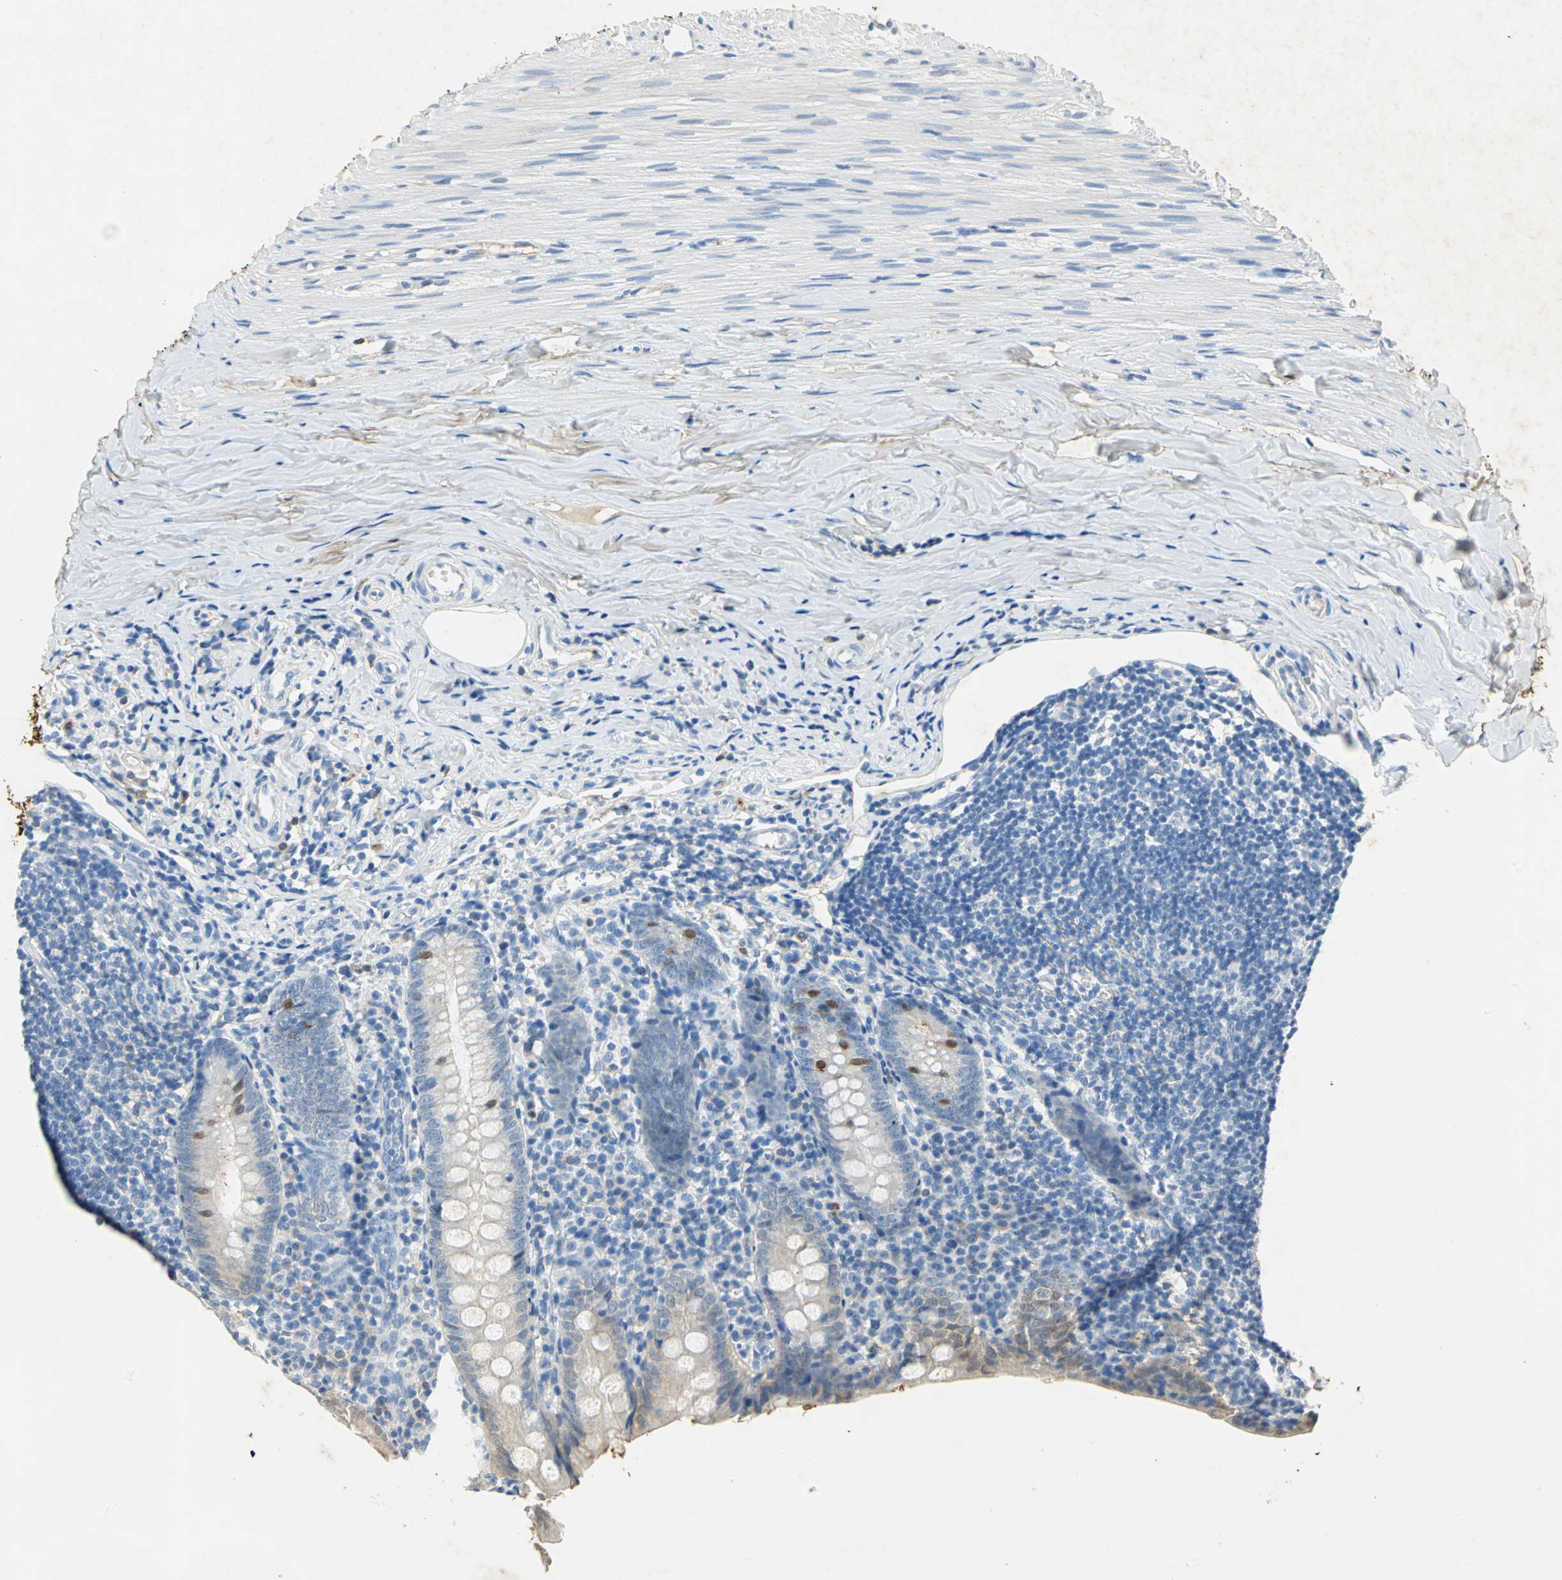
{"staining": {"intensity": "moderate", "quantity": "25%-75%", "location": "cytoplasmic/membranous"}, "tissue": "appendix", "cell_type": "Glandular cells", "image_type": "normal", "snomed": [{"axis": "morphology", "description": "Normal tissue, NOS"}, {"axis": "topography", "description": "Appendix"}], "caption": "Approximately 25%-75% of glandular cells in benign human appendix demonstrate moderate cytoplasmic/membranous protein expression as visualized by brown immunohistochemical staining.", "gene": "ANXA4", "patient": {"sex": "female", "age": 10}}